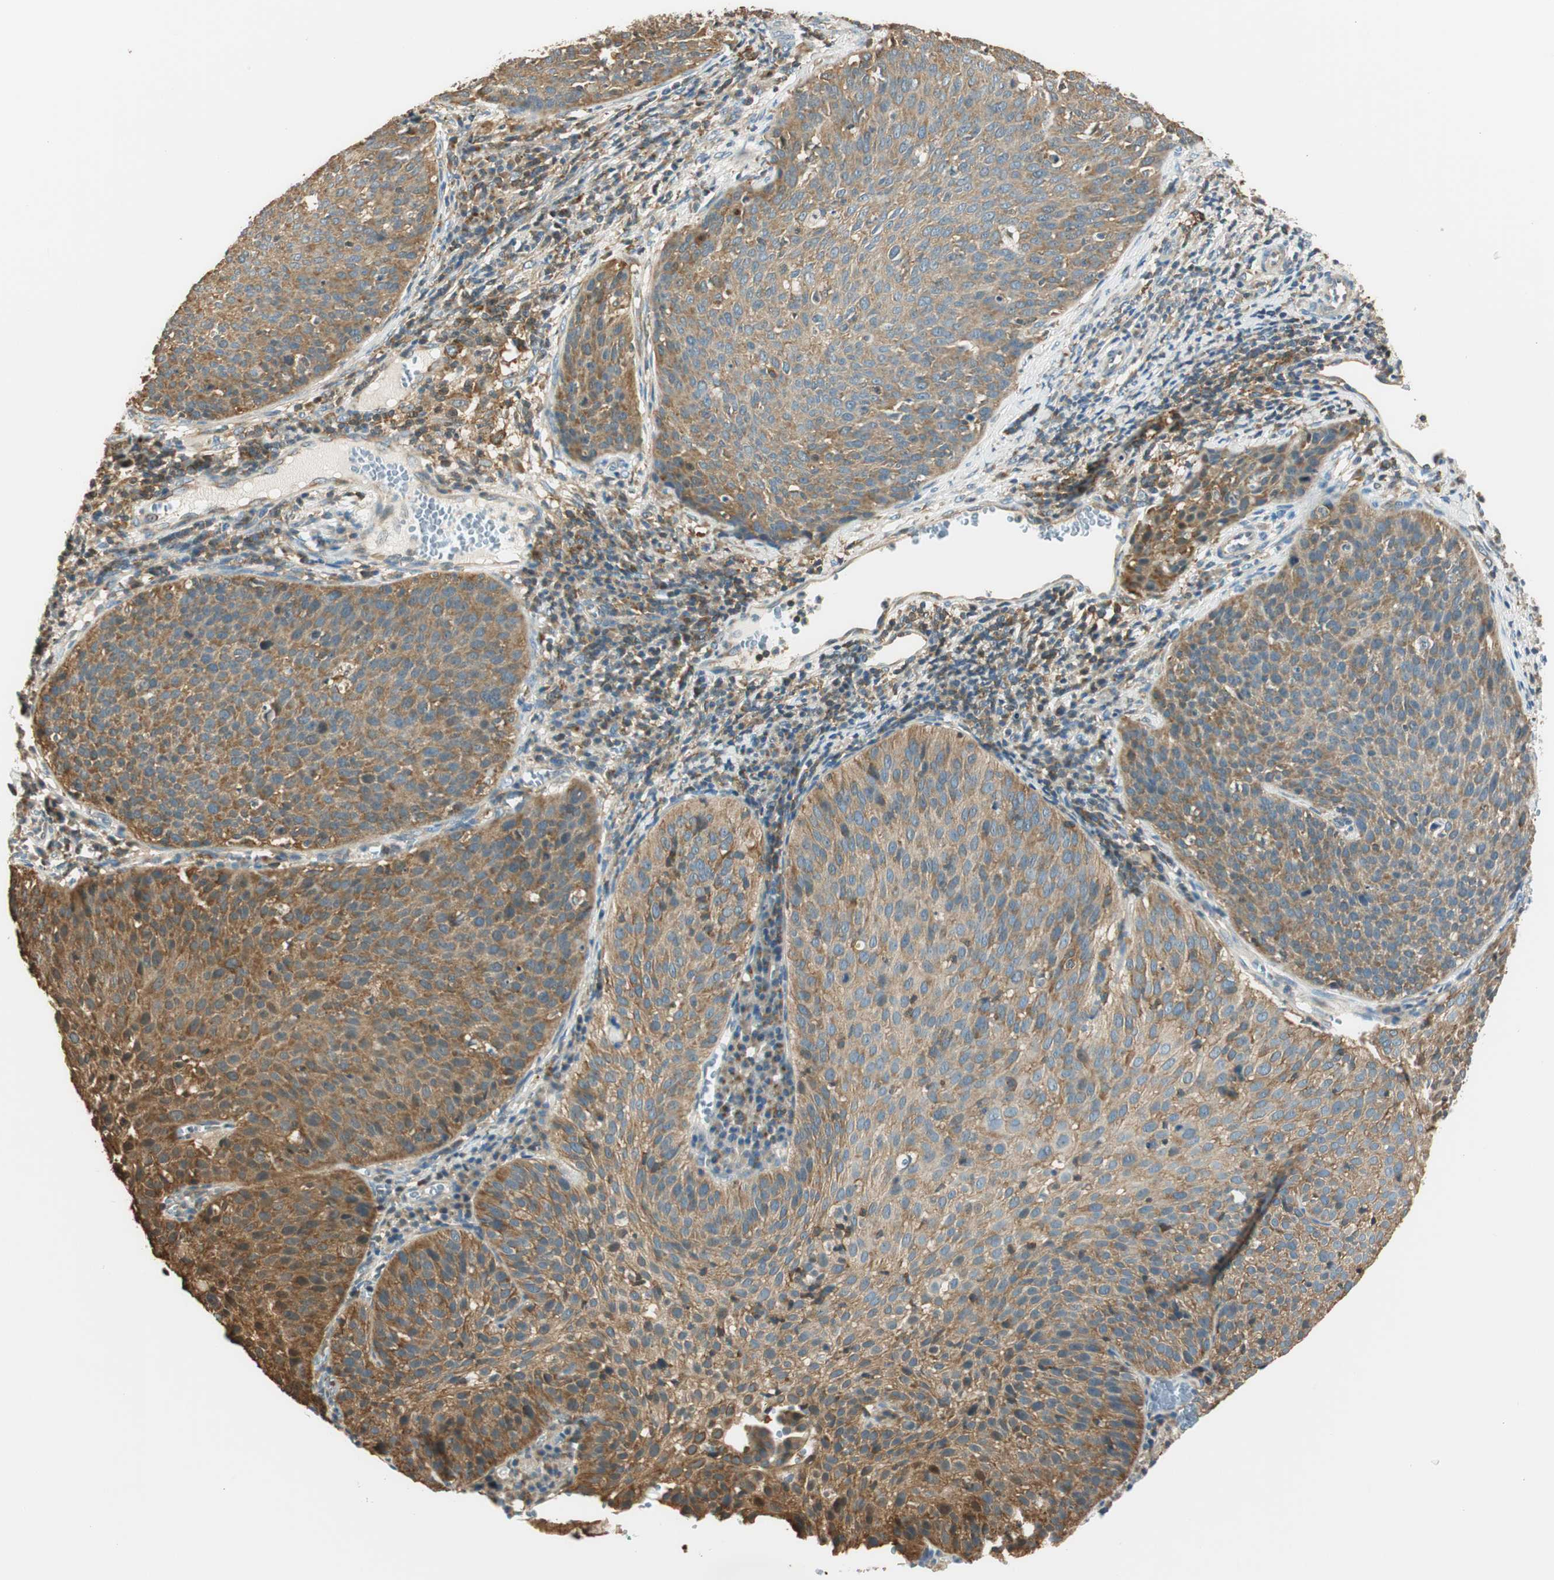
{"staining": {"intensity": "moderate", "quantity": ">75%", "location": "cytoplasmic/membranous"}, "tissue": "cervical cancer", "cell_type": "Tumor cells", "image_type": "cancer", "snomed": [{"axis": "morphology", "description": "Squamous cell carcinoma, NOS"}, {"axis": "topography", "description": "Cervix"}], "caption": "A micrograph showing moderate cytoplasmic/membranous staining in about >75% of tumor cells in cervical cancer, as visualized by brown immunohistochemical staining.", "gene": "PI4K2B", "patient": {"sex": "female", "age": 38}}